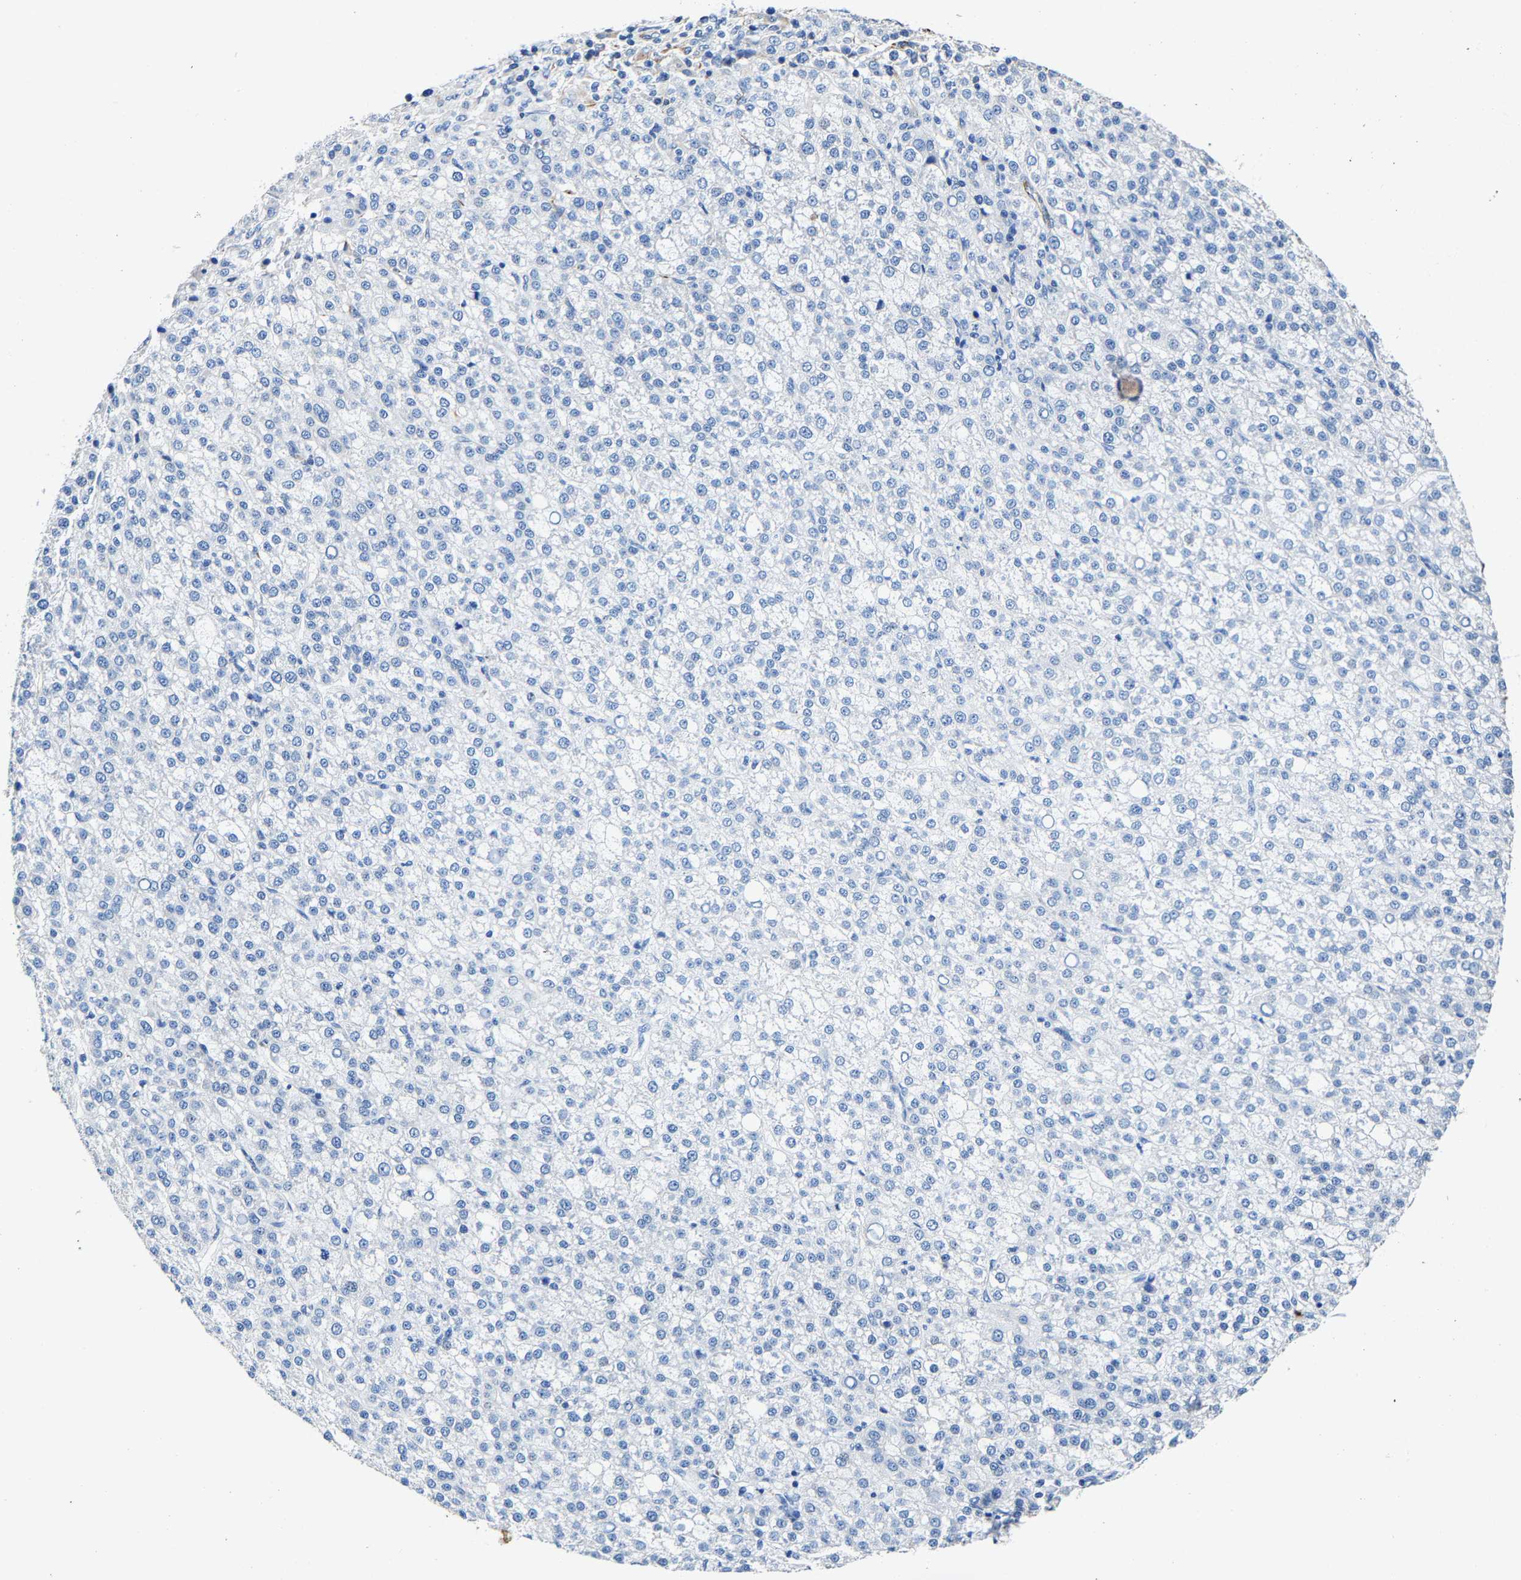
{"staining": {"intensity": "negative", "quantity": "none", "location": "none"}, "tissue": "liver cancer", "cell_type": "Tumor cells", "image_type": "cancer", "snomed": [{"axis": "morphology", "description": "Carcinoma, Hepatocellular, NOS"}, {"axis": "topography", "description": "Liver"}], "caption": "Tumor cells show no significant protein staining in hepatocellular carcinoma (liver). (Brightfield microscopy of DAB immunohistochemistry (IHC) at high magnification).", "gene": "MMEL1", "patient": {"sex": "female", "age": 58}}